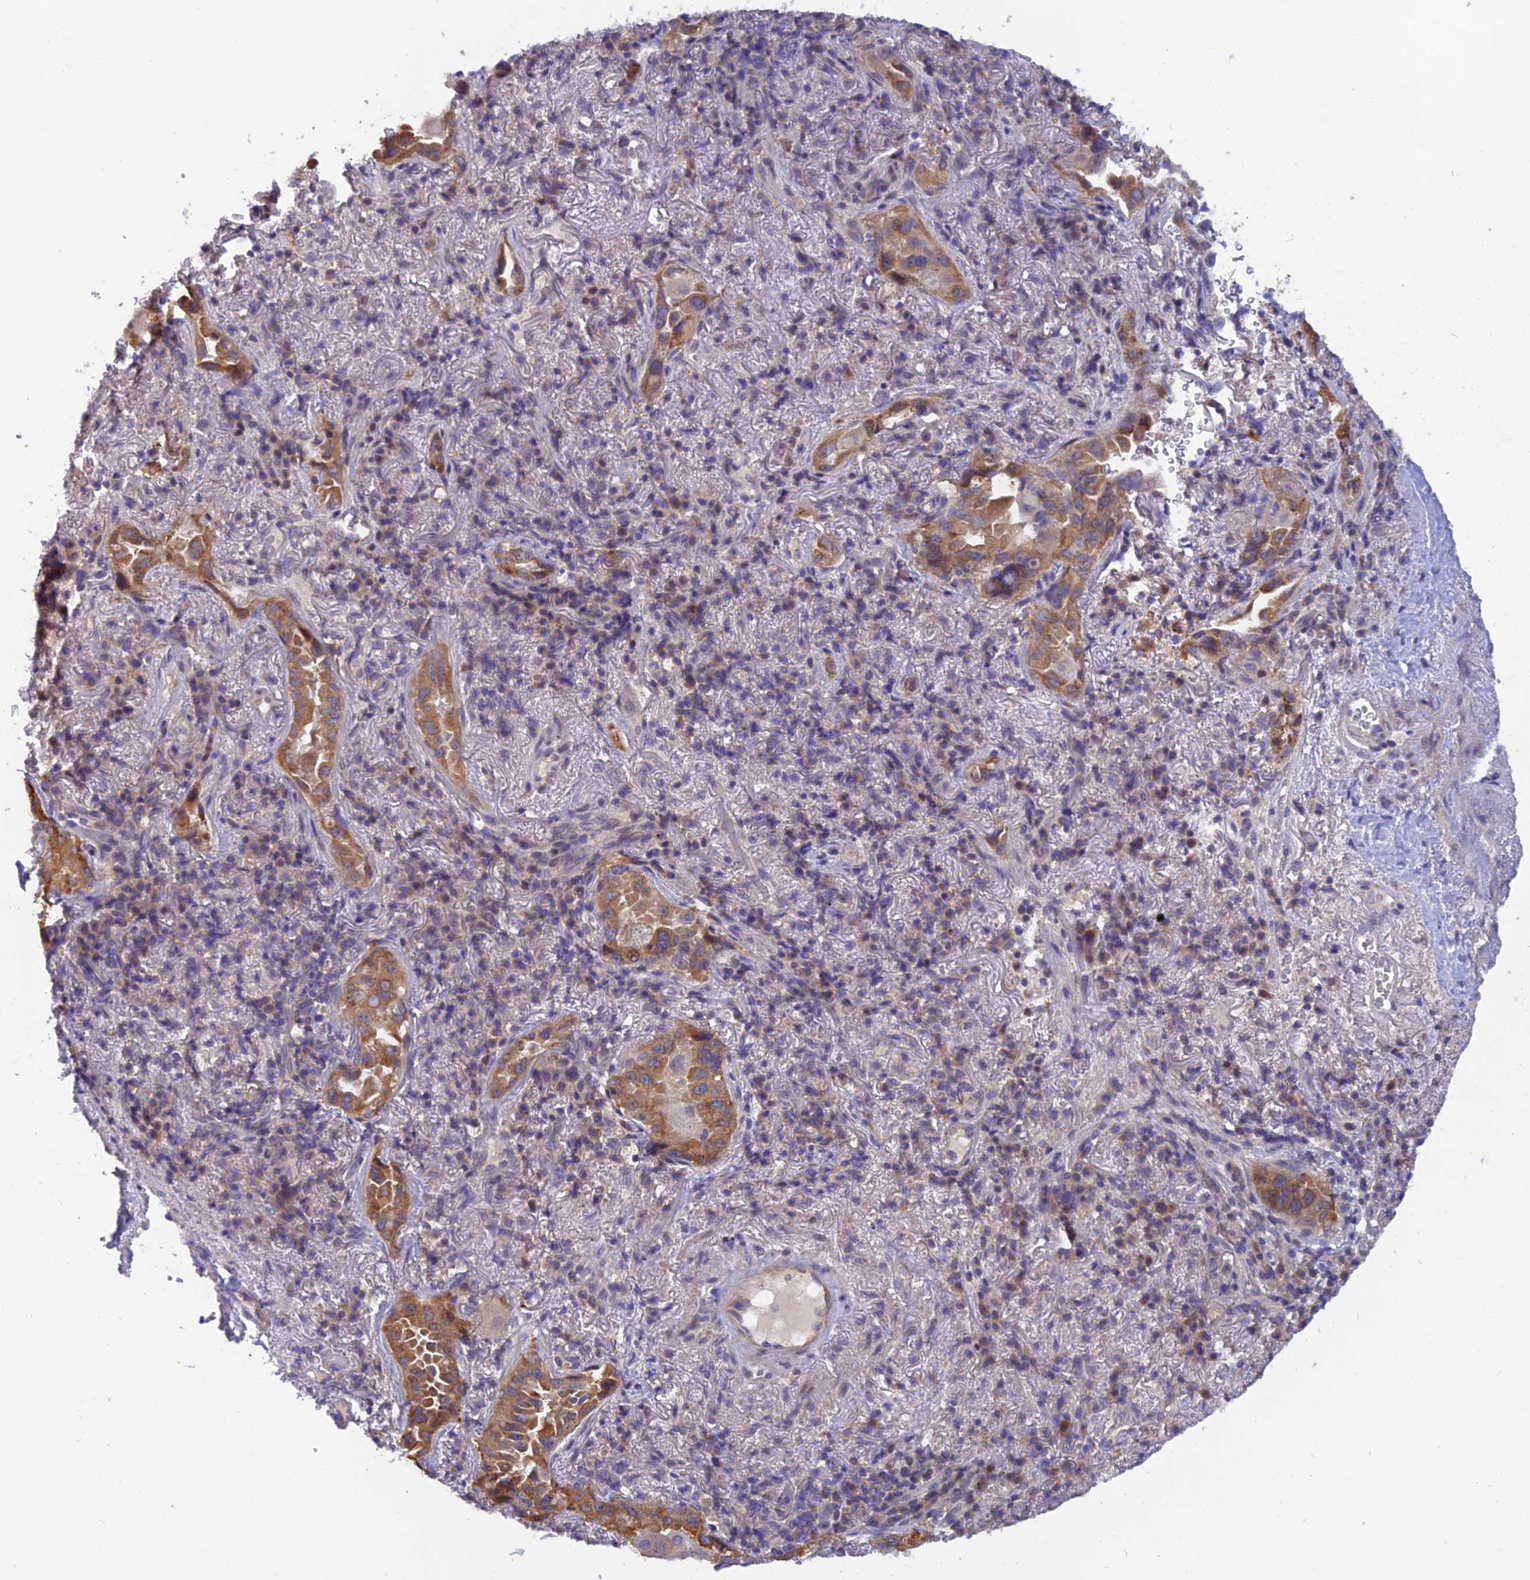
{"staining": {"intensity": "moderate", "quantity": ">75%", "location": "cytoplasmic/membranous"}, "tissue": "lung cancer", "cell_type": "Tumor cells", "image_type": "cancer", "snomed": [{"axis": "morphology", "description": "Adenocarcinoma, NOS"}, {"axis": "topography", "description": "Lung"}], "caption": "The histopathology image exhibits immunohistochemical staining of adenocarcinoma (lung). There is moderate cytoplasmic/membranous positivity is present in approximately >75% of tumor cells.", "gene": "HECA", "patient": {"sex": "female", "age": 69}}